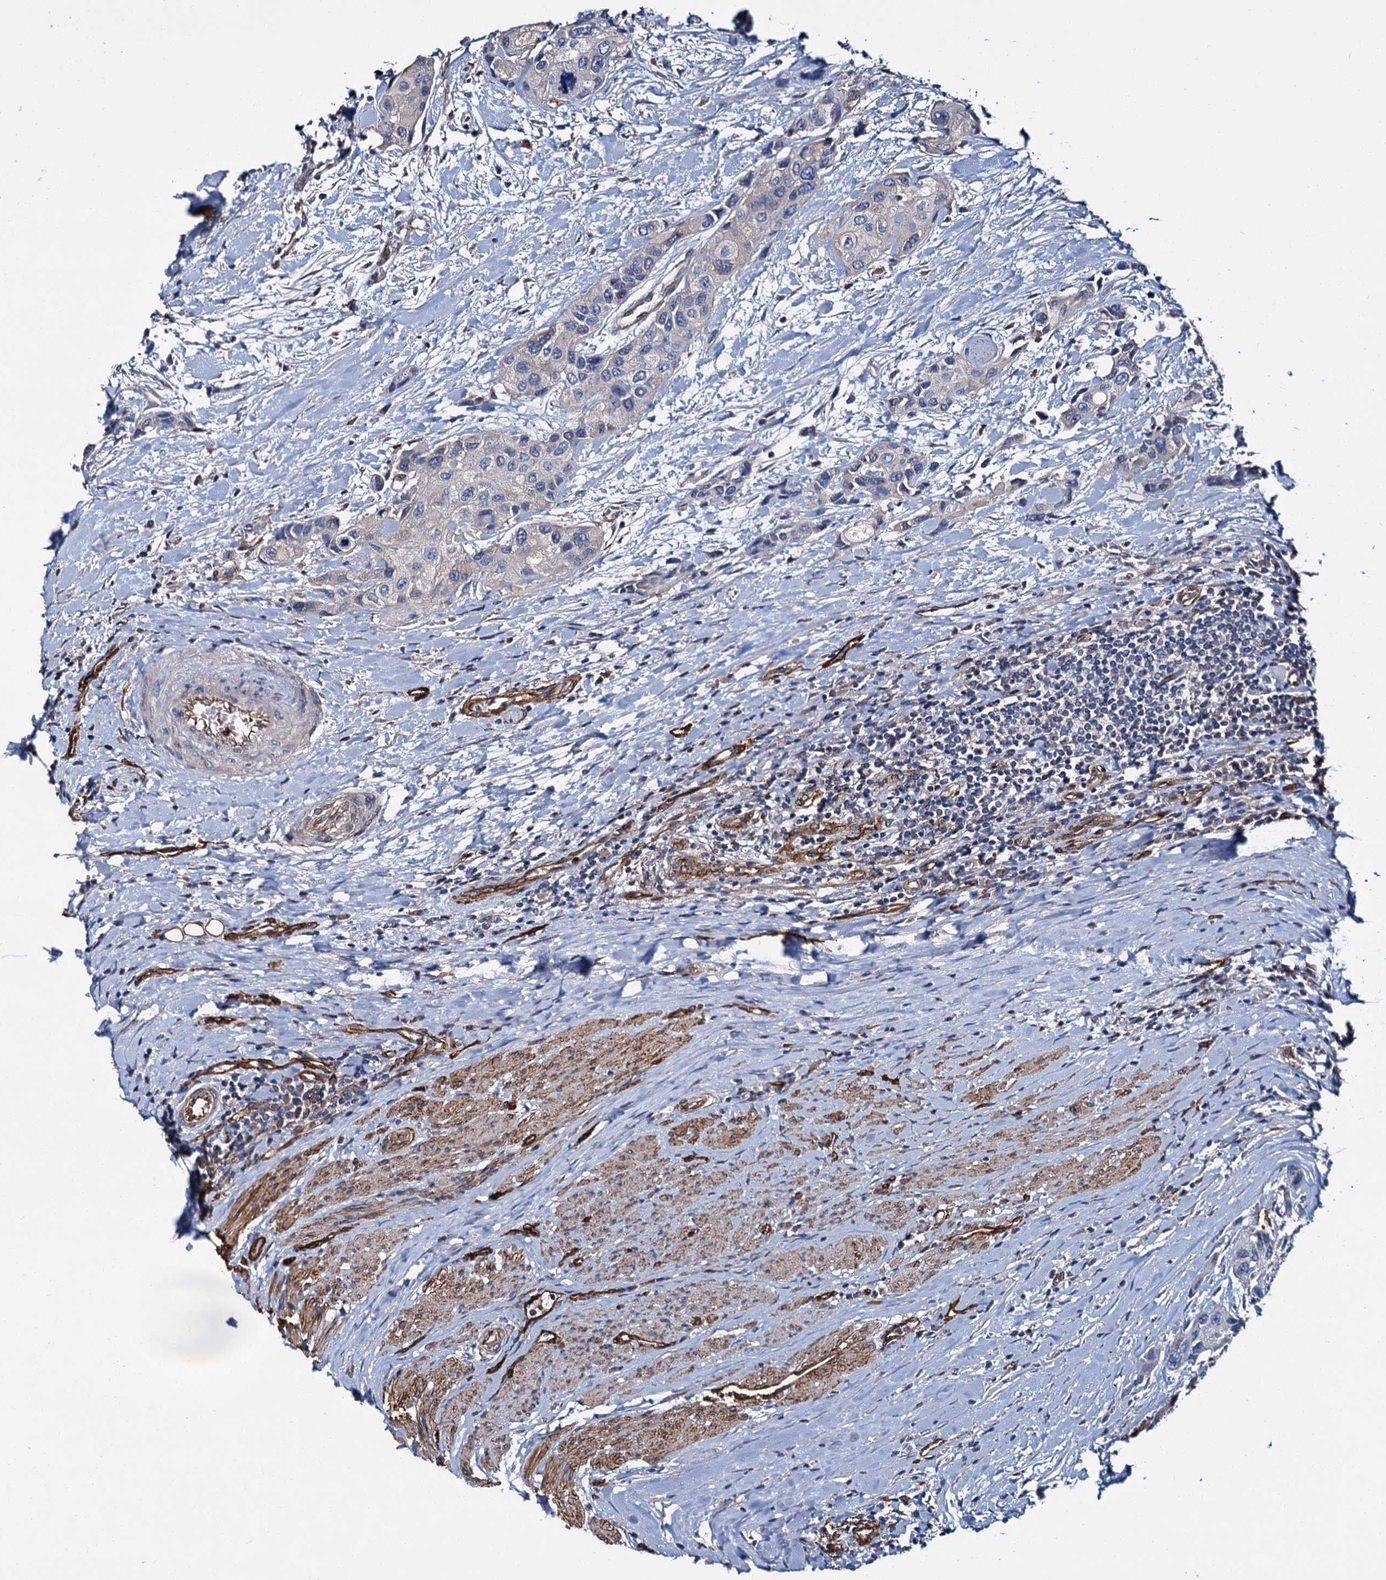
{"staining": {"intensity": "weak", "quantity": "<25%", "location": "cytoplasmic/membranous"}, "tissue": "urothelial cancer", "cell_type": "Tumor cells", "image_type": "cancer", "snomed": [{"axis": "morphology", "description": "Normal tissue, NOS"}, {"axis": "morphology", "description": "Urothelial carcinoma, High grade"}, {"axis": "topography", "description": "Vascular tissue"}, {"axis": "topography", "description": "Urinary bladder"}], "caption": "DAB immunohistochemical staining of urothelial carcinoma (high-grade) displays no significant staining in tumor cells.", "gene": "CACNA1C", "patient": {"sex": "female", "age": 56}}